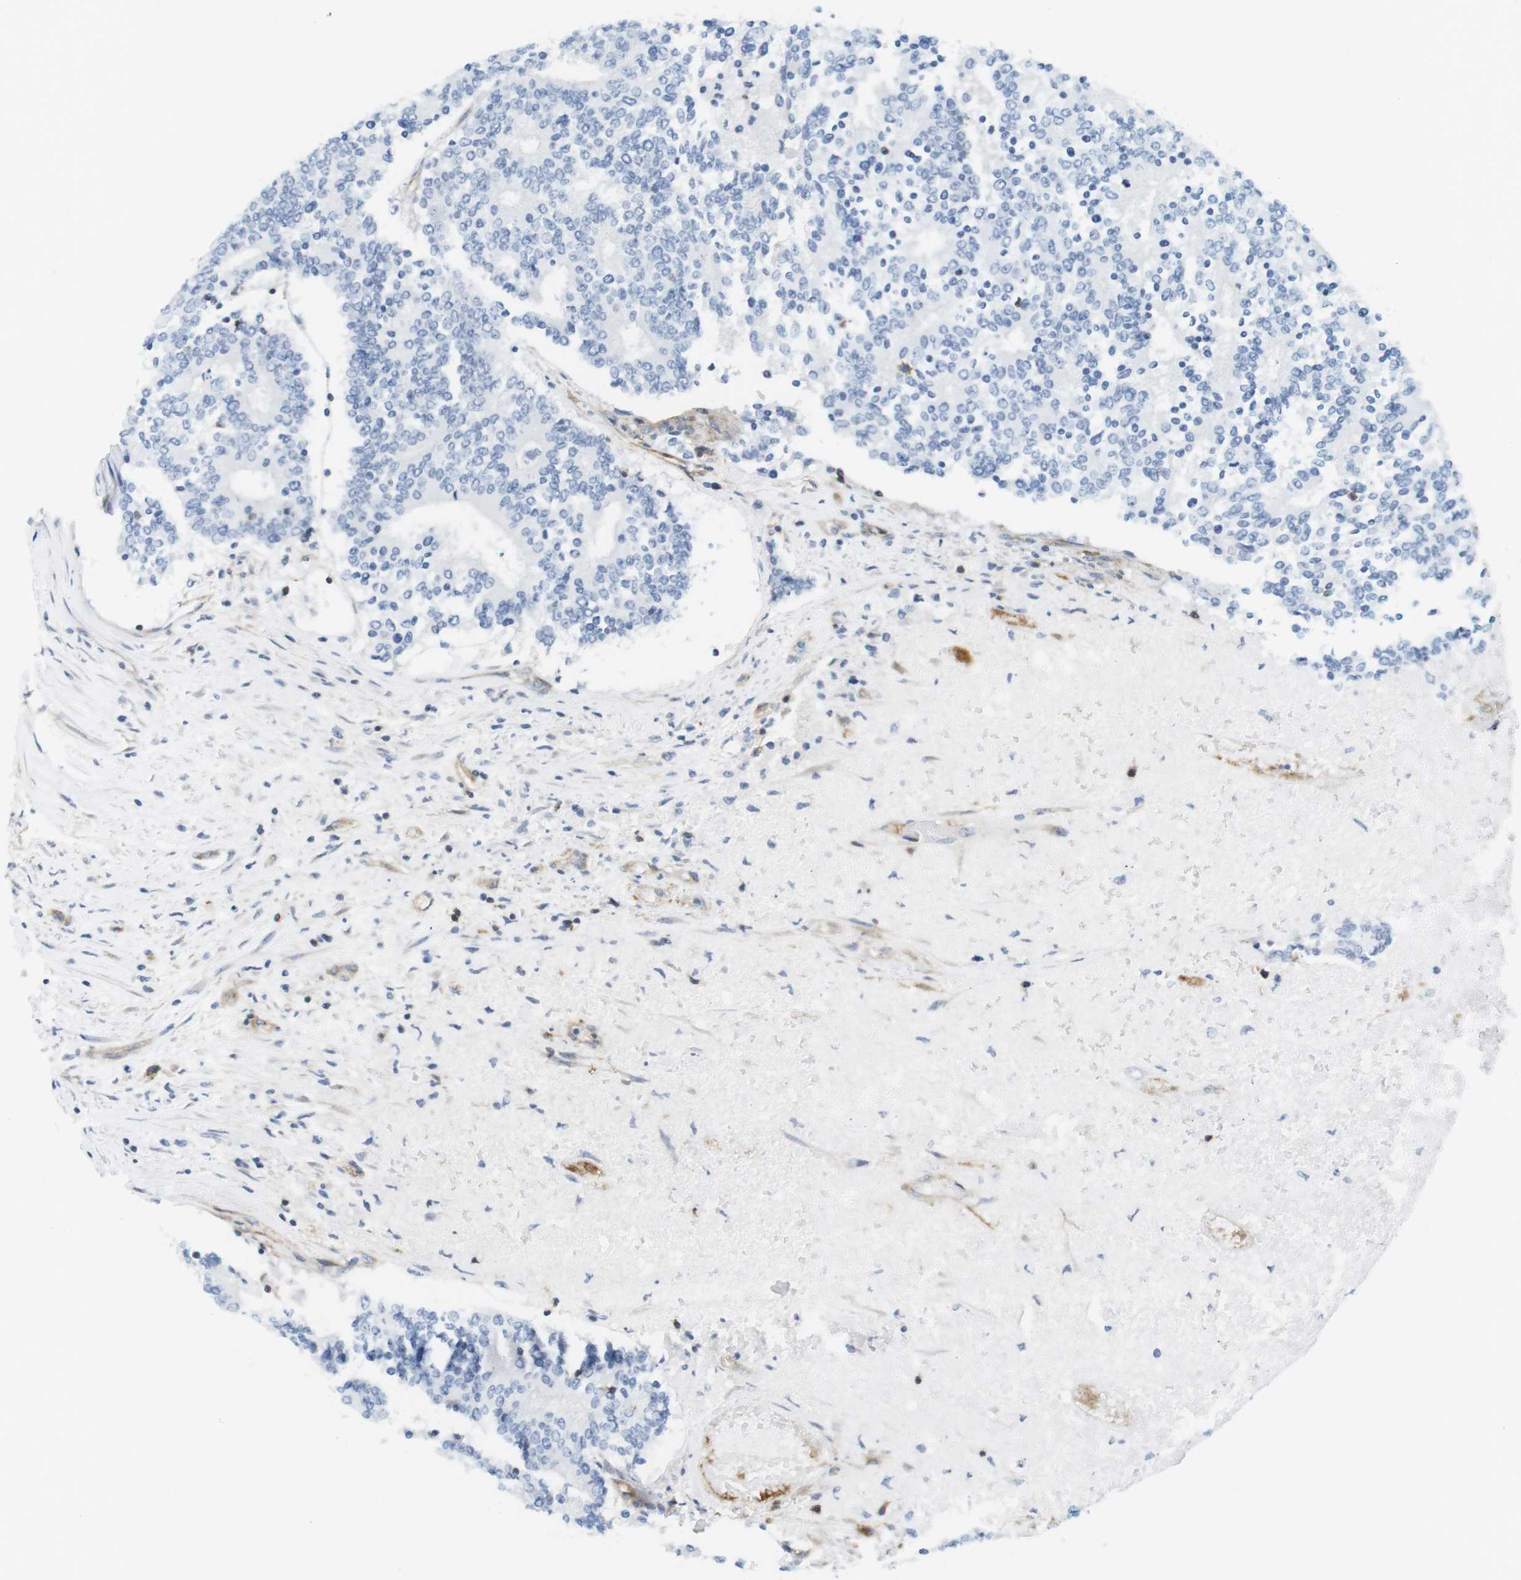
{"staining": {"intensity": "negative", "quantity": "none", "location": "none"}, "tissue": "prostate cancer", "cell_type": "Tumor cells", "image_type": "cancer", "snomed": [{"axis": "morphology", "description": "Normal tissue, NOS"}, {"axis": "morphology", "description": "Adenocarcinoma, High grade"}, {"axis": "topography", "description": "Prostate"}, {"axis": "topography", "description": "Seminal veicle"}], "caption": "Image shows no protein staining in tumor cells of prostate cancer (adenocarcinoma (high-grade)) tissue.", "gene": "F2R", "patient": {"sex": "male", "age": 55}}